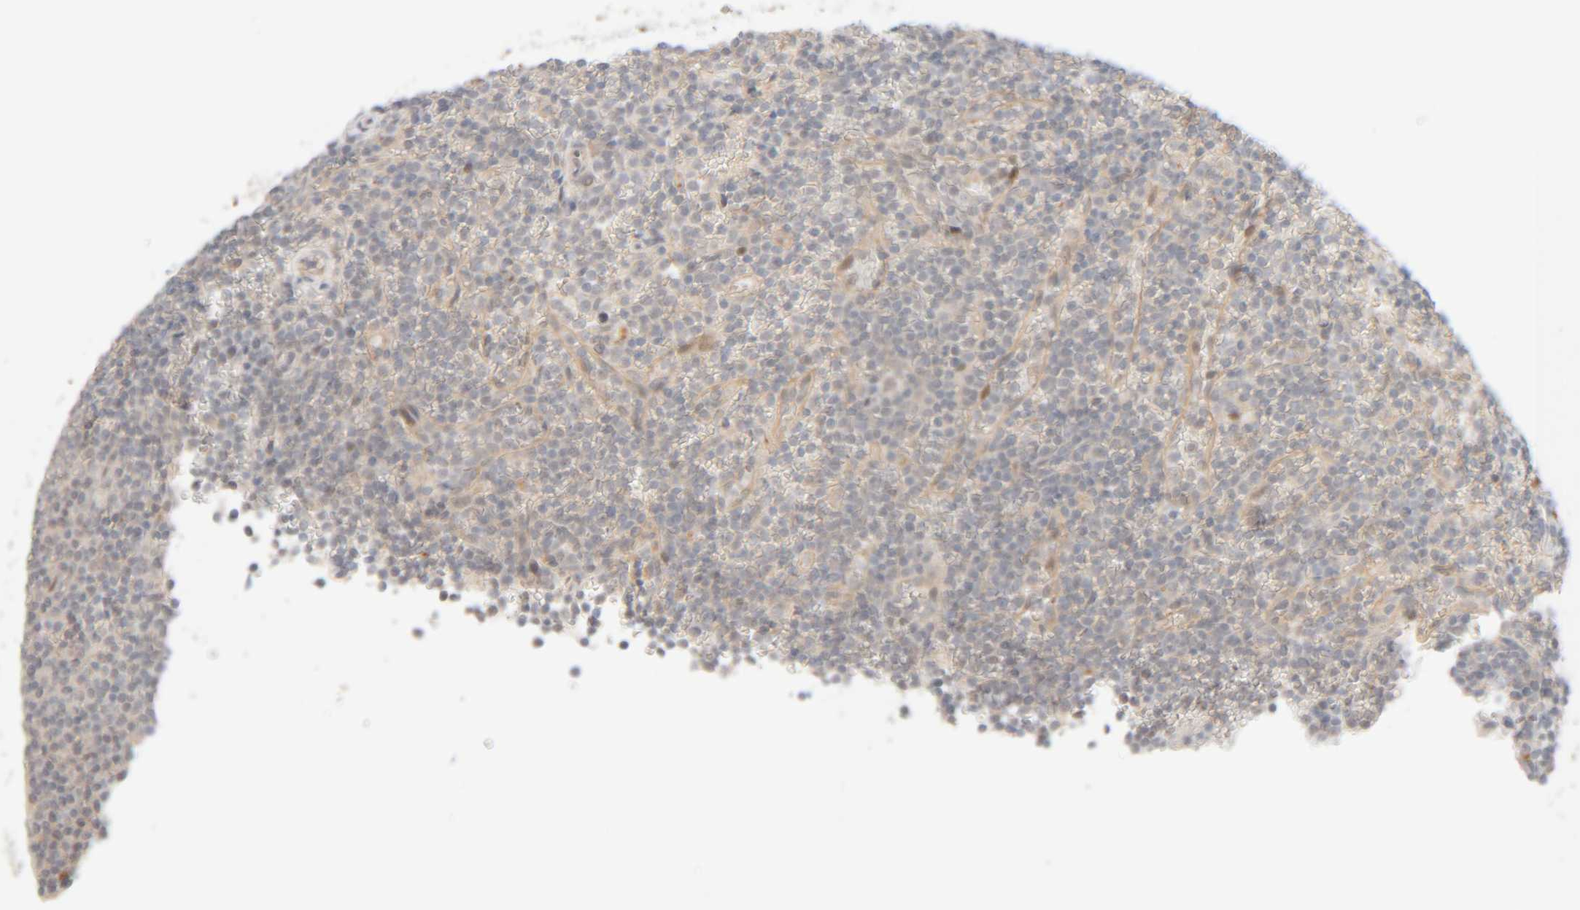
{"staining": {"intensity": "negative", "quantity": "none", "location": "none"}, "tissue": "lymphoma", "cell_type": "Tumor cells", "image_type": "cancer", "snomed": [{"axis": "morphology", "description": "Malignant lymphoma, non-Hodgkin's type, Low grade"}, {"axis": "topography", "description": "Spleen"}], "caption": "Tumor cells show no significant expression in malignant lymphoma, non-Hodgkin's type (low-grade).", "gene": "CHKA", "patient": {"sex": "female", "age": 77}}